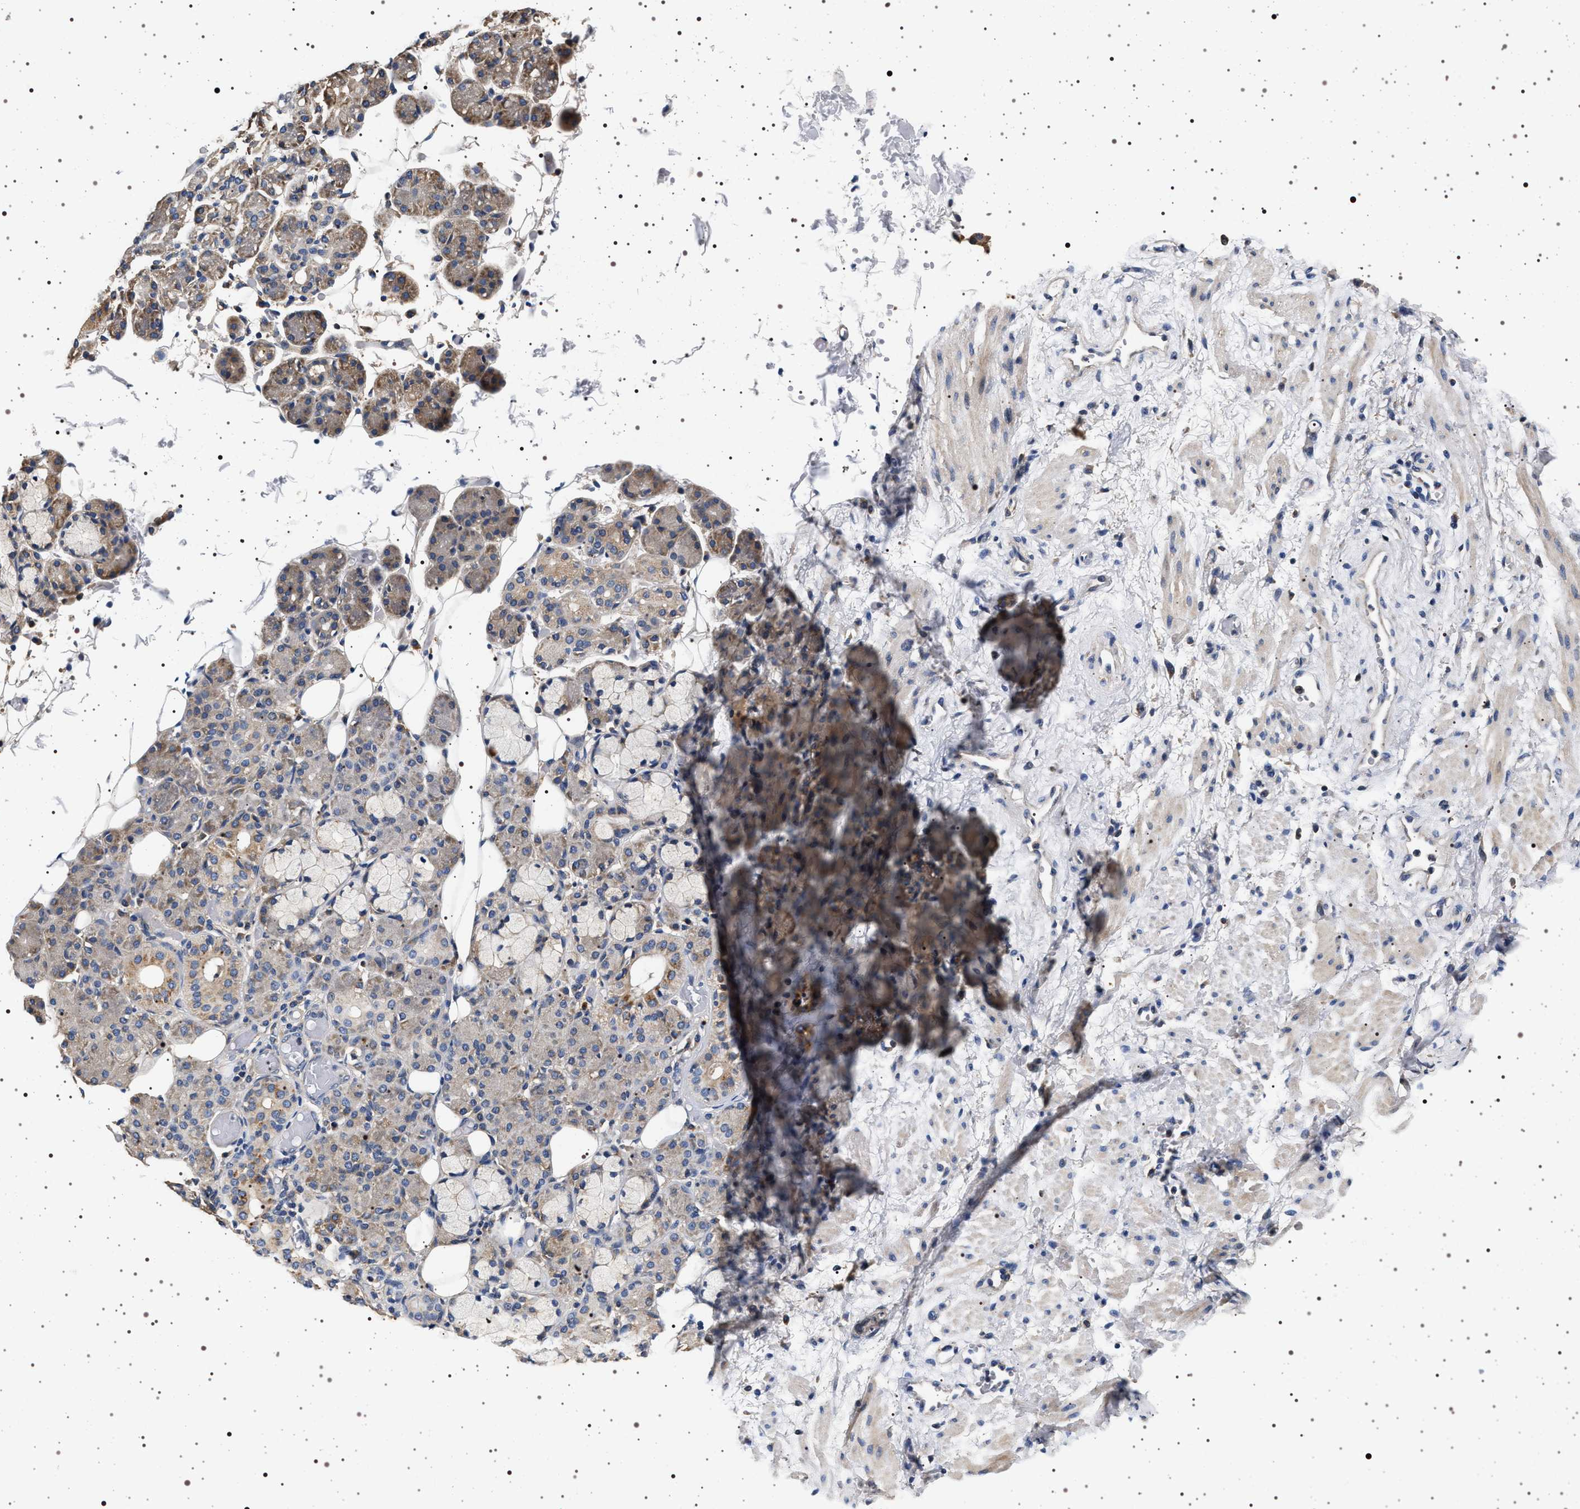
{"staining": {"intensity": "moderate", "quantity": "25%-75%", "location": "cytoplasmic/membranous"}, "tissue": "salivary gland", "cell_type": "Glandular cells", "image_type": "normal", "snomed": [{"axis": "morphology", "description": "Normal tissue, NOS"}, {"axis": "topography", "description": "Salivary gland"}], "caption": "A photomicrograph showing moderate cytoplasmic/membranous staining in approximately 25%-75% of glandular cells in normal salivary gland, as visualized by brown immunohistochemical staining.", "gene": "DCBLD2", "patient": {"sex": "male", "age": 63}}